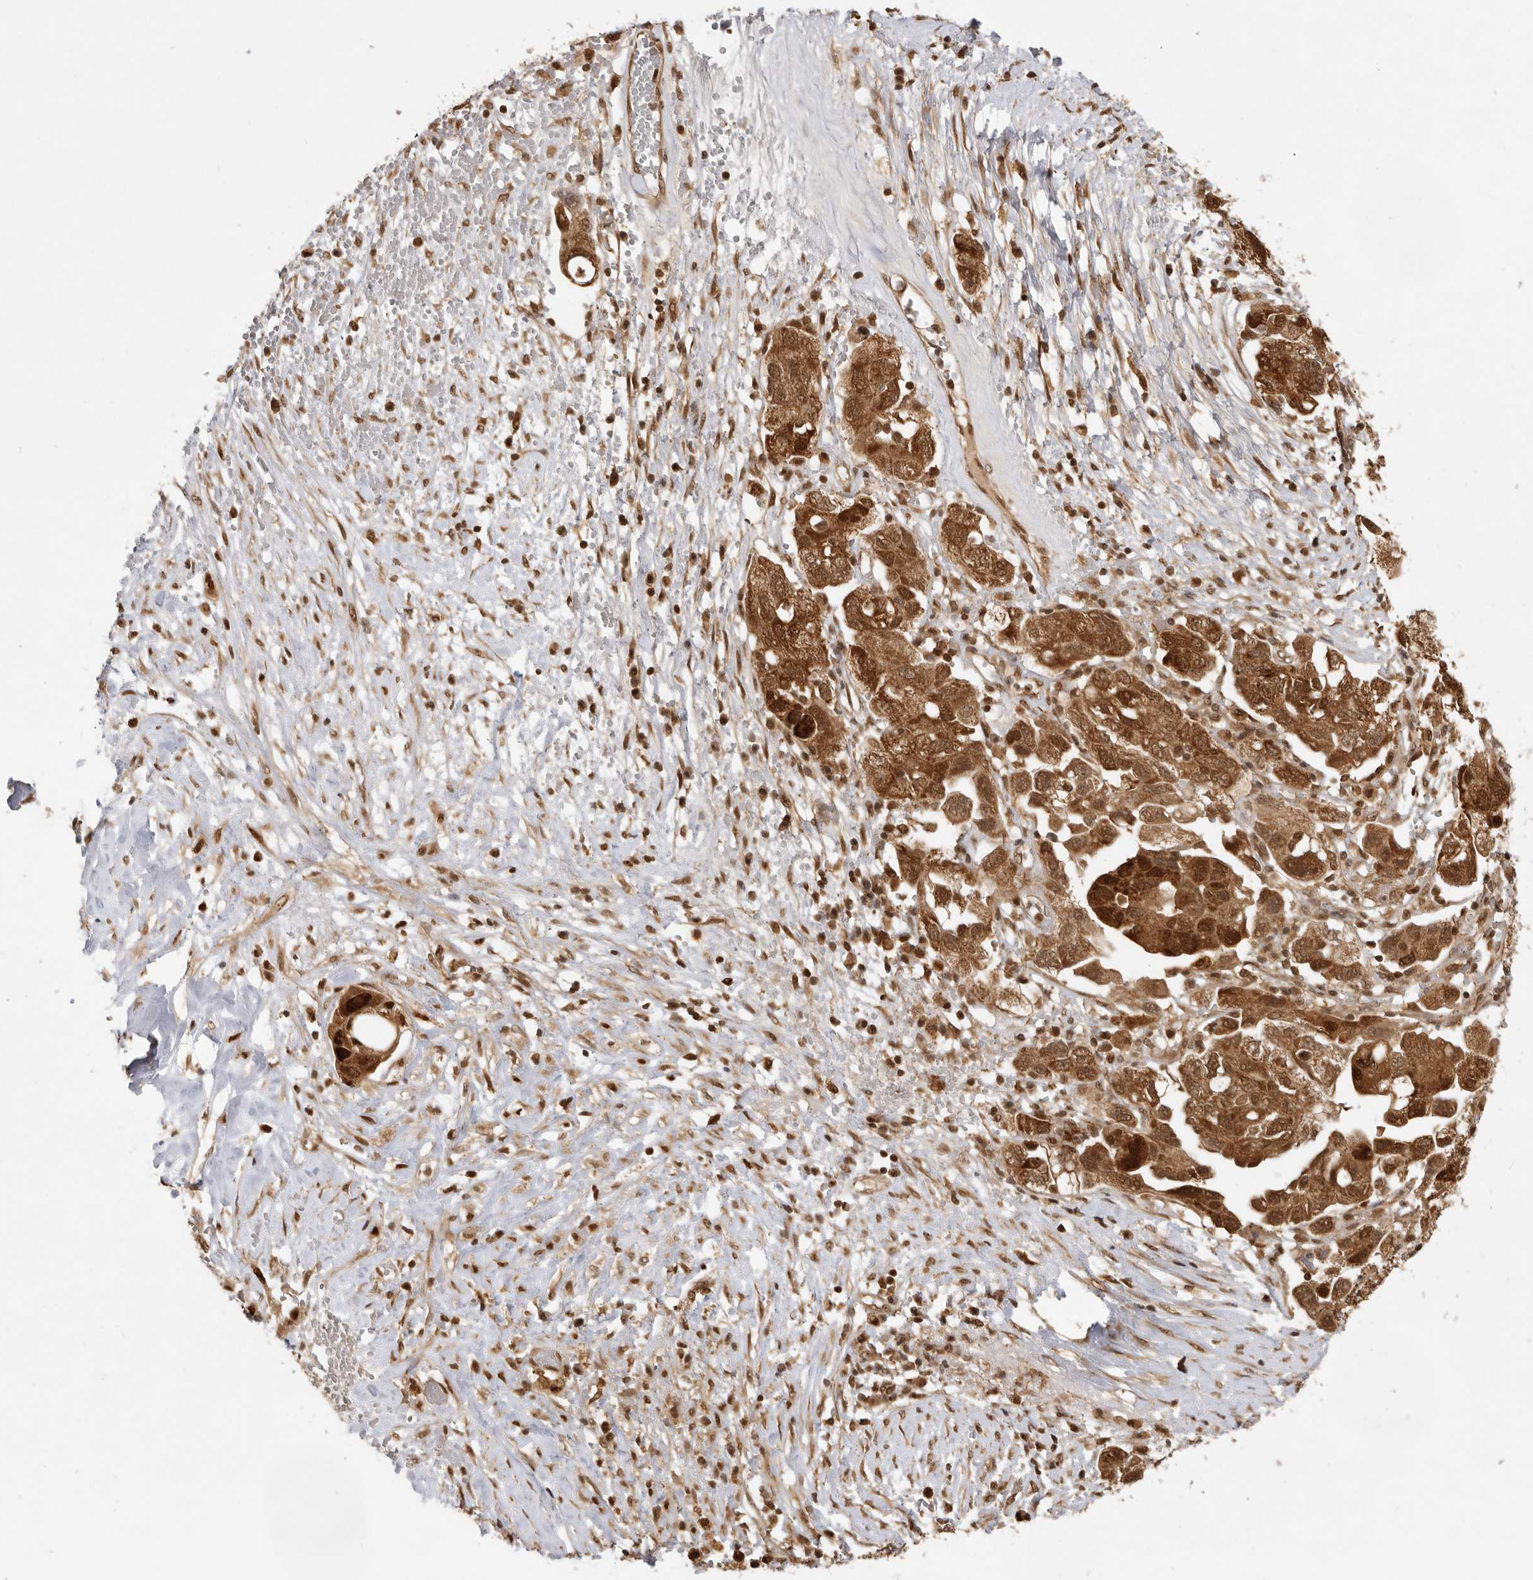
{"staining": {"intensity": "strong", "quantity": ">75%", "location": "cytoplasmic/membranous,nuclear"}, "tissue": "ovarian cancer", "cell_type": "Tumor cells", "image_type": "cancer", "snomed": [{"axis": "morphology", "description": "Carcinoma, NOS"}, {"axis": "morphology", "description": "Cystadenocarcinoma, serous, NOS"}, {"axis": "topography", "description": "Ovary"}], "caption": "Protein analysis of ovarian cancer (carcinoma) tissue displays strong cytoplasmic/membranous and nuclear expression in approximately >75% of tumor cells.", "gene": "ADPRS", "patient": {"sex": "female", "age": 69}}